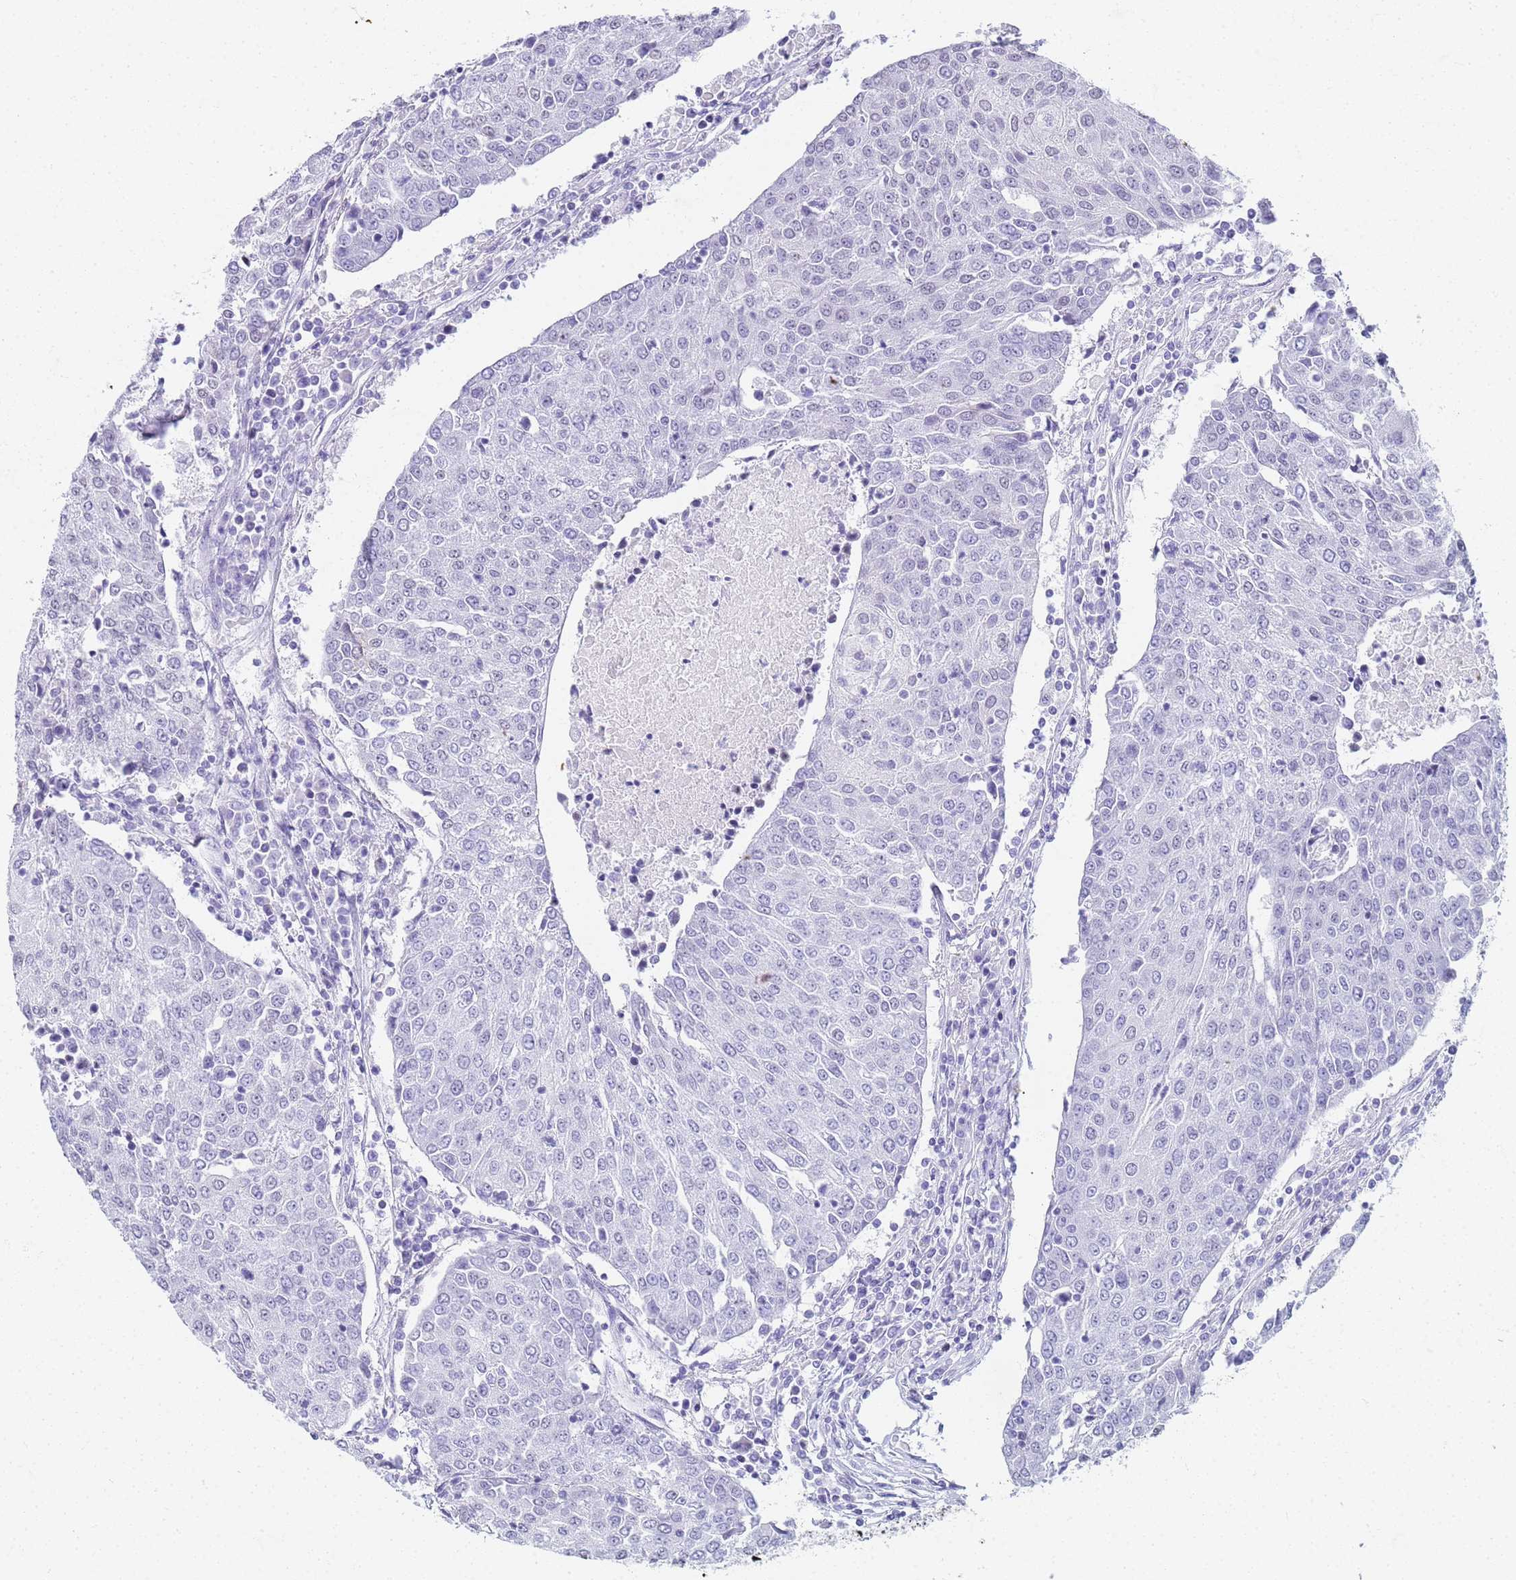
{"staining": {"intensity": "negative", "quantity": "none", "location": "none"}, "tissue": "urothelial cancer", "cell_type": "Tumor cells", "image_type": "cancer", "snomed": [{"axis": "morphology", "description": "Urothelial carcinoma, High grade"}, {"axis": "topography", "description": "Urinary bladder"}], "caption": "A micrograph of human urothelial carcinoma (high-grade) is negative for staining in tumor cells.", "gene": "SLC7A9", "patient": {"sex": "female", "age": 85}}